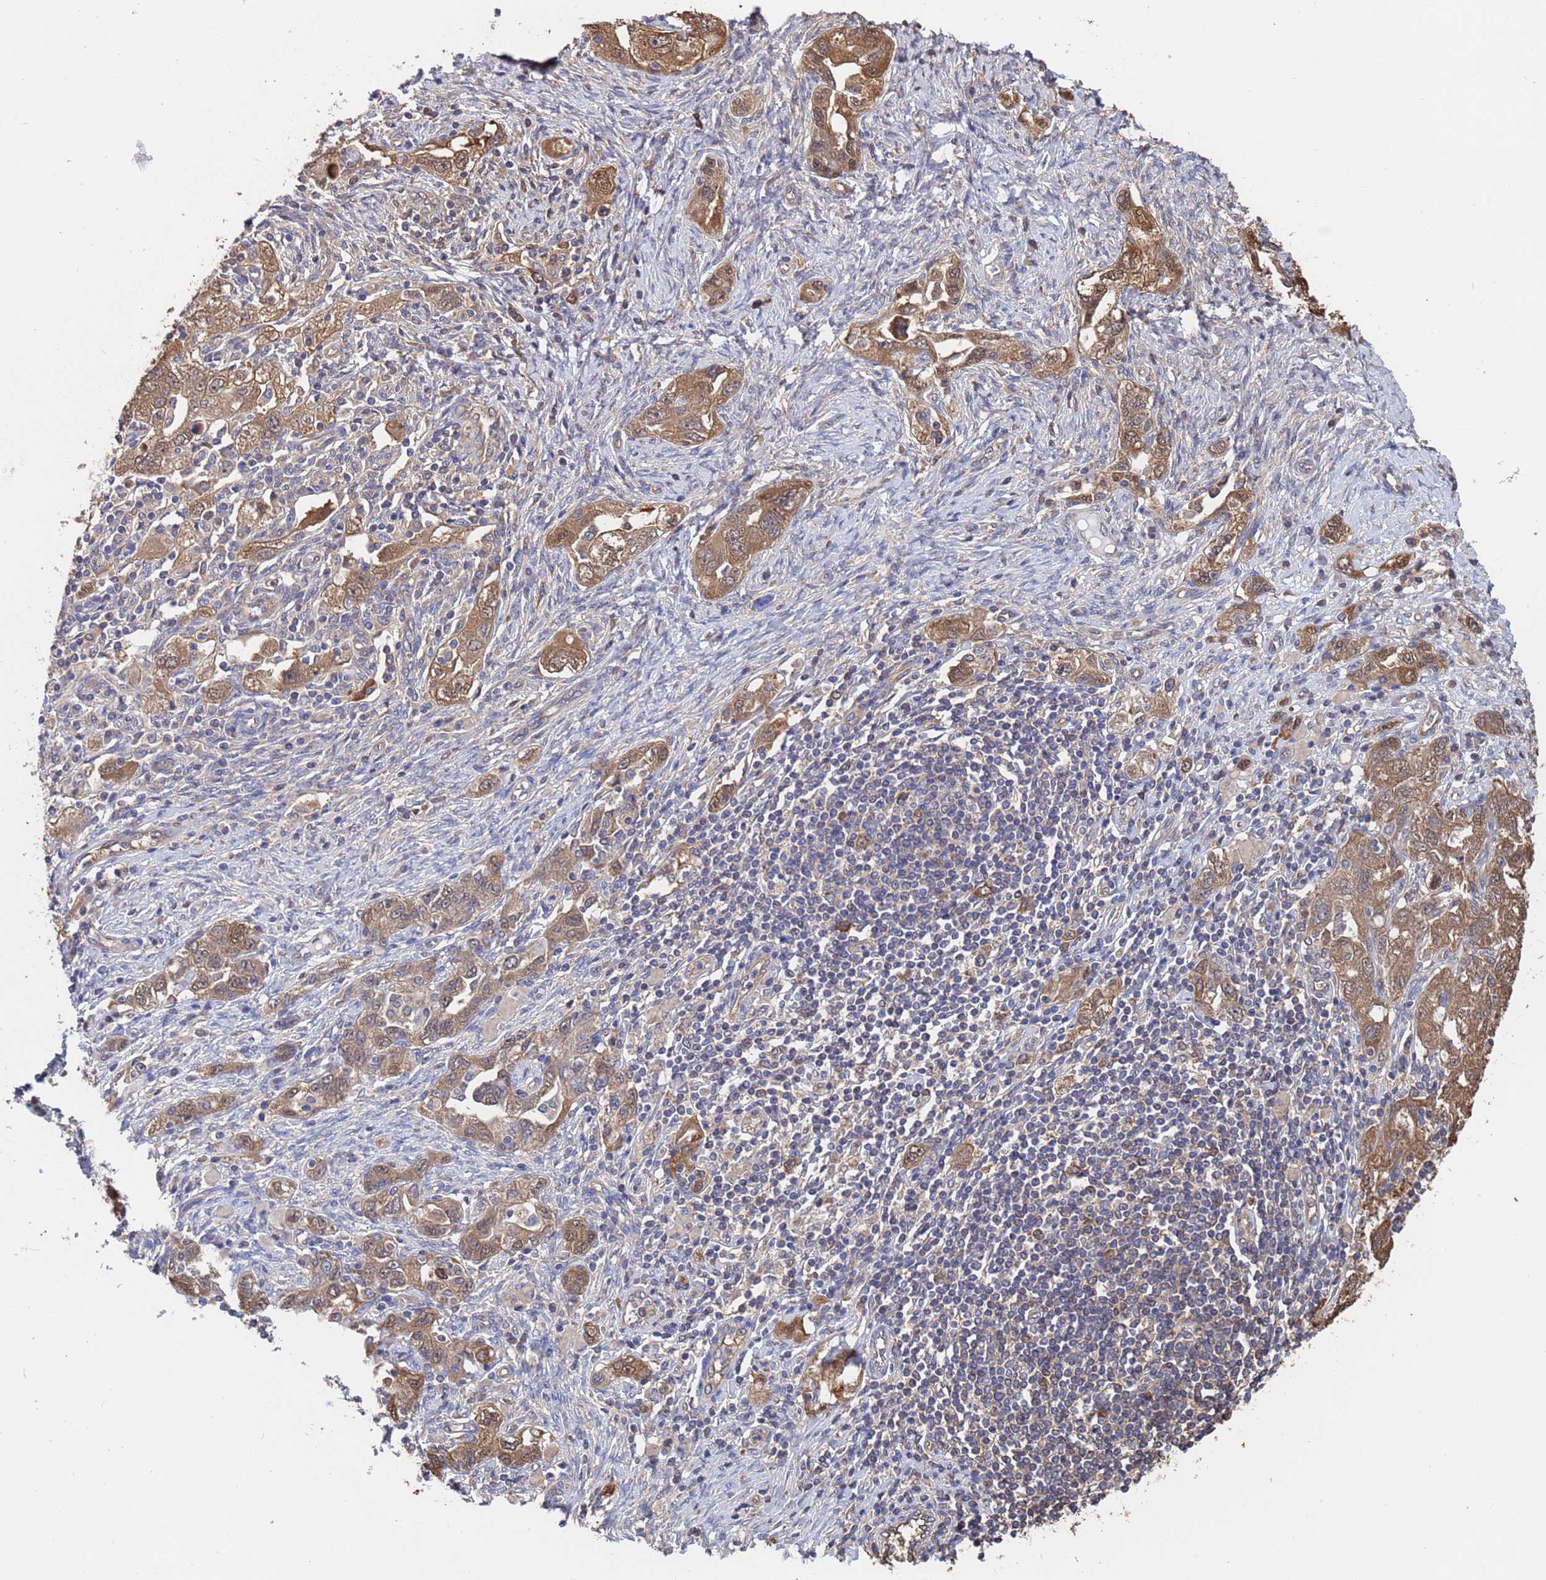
{"staining": {"intensity": "moderate", "quantity": ">75%", "location": "cytoplasmic/membranous,nuclear"}, "tissue": "ovarian cancer", "cell_type": "Tumor cells", "image_type": "cancer", "snomed": [{"axis": "morphology", "description": "Carcinoma, NOS"}, {"axis": "morphology", "description": "Cystadenocarcinoma, serous, NOS"}, {"axis": "topography", "description": "Ovary"}], "caption": "Immunohistochemical staining of human ovarian cancer displays medium levels of moderate cytoplasmic/membranous and nuclear expression in approximately >75% of tumor cells.", "gene": "FAM25A", "patient": {"sex": "female", "age": 69}}